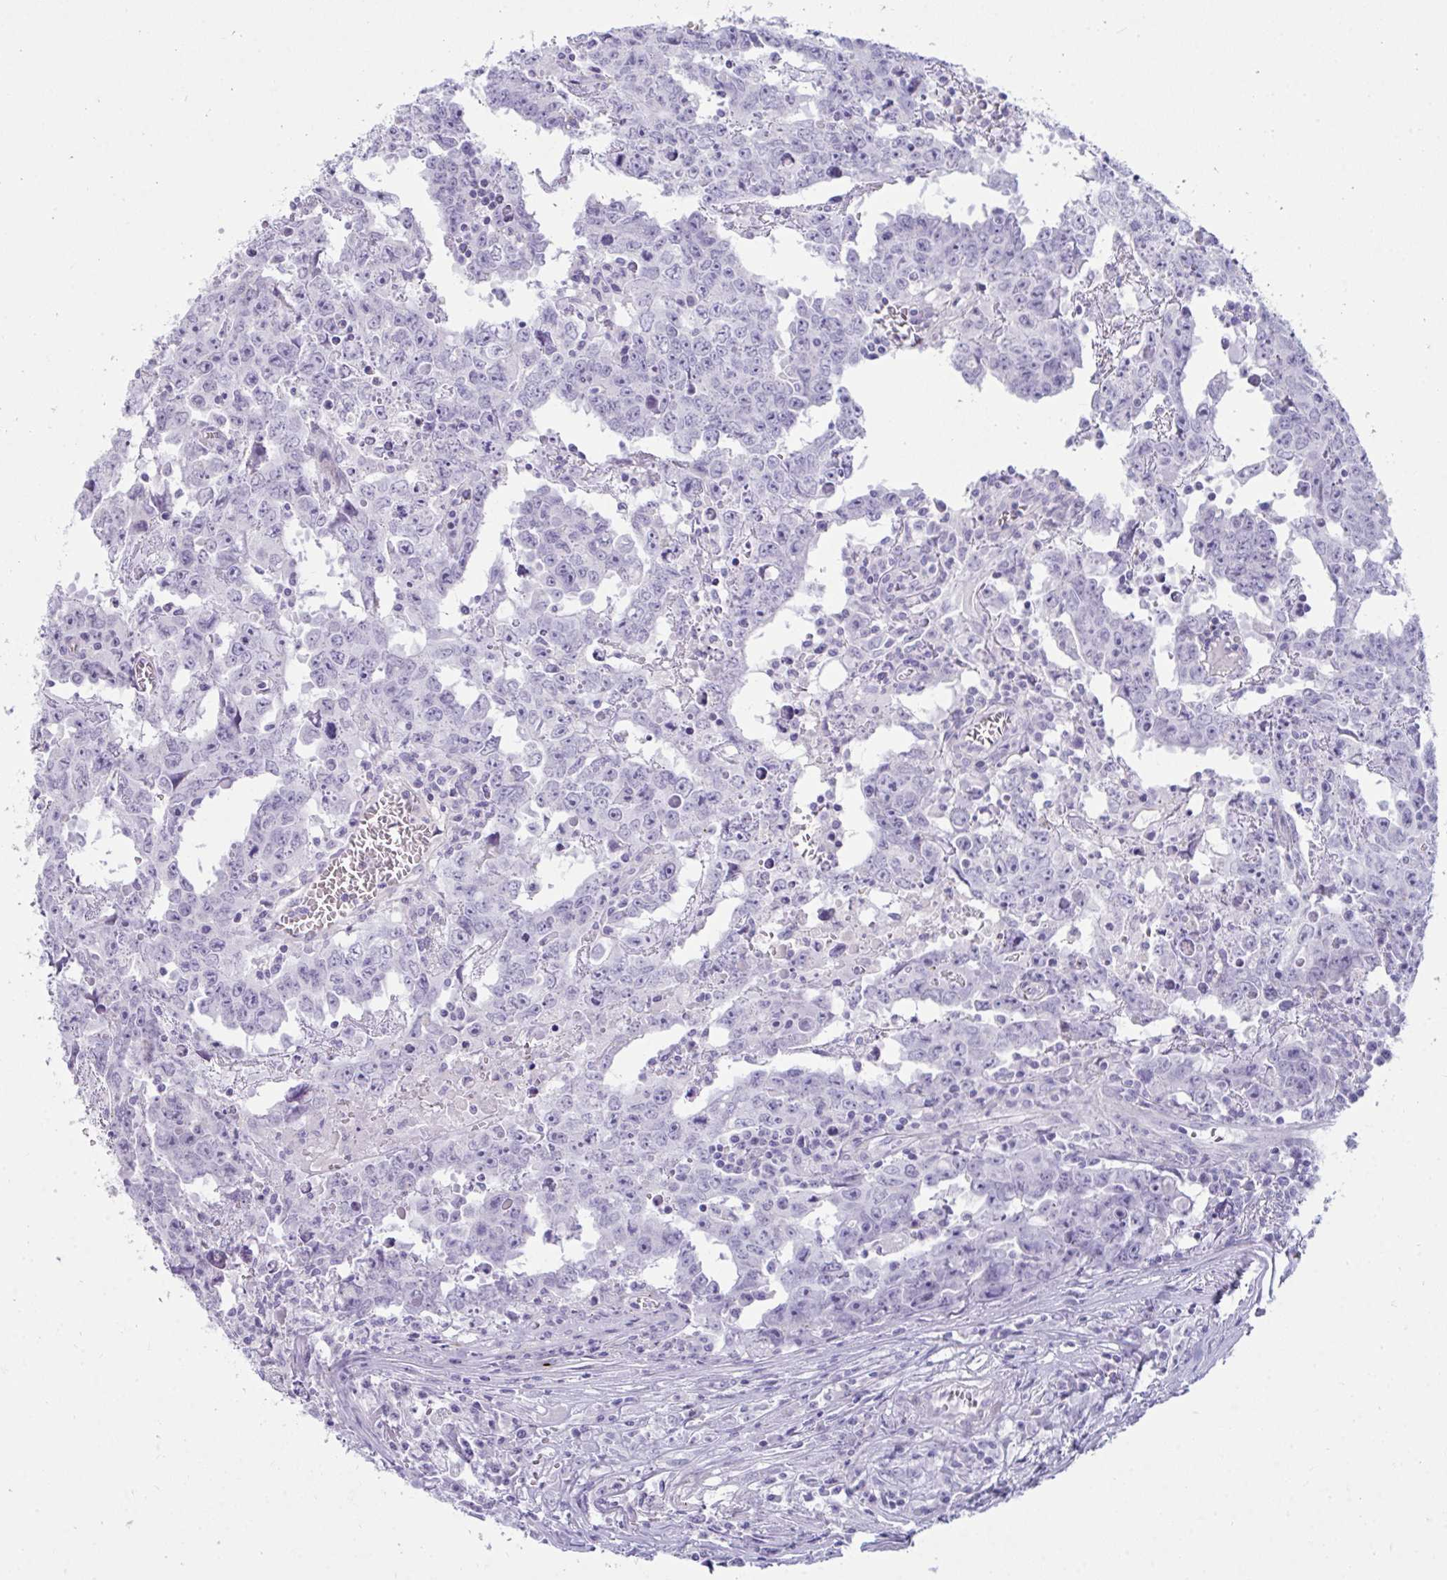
{"staining": {"intensity": "negative", "quantity": "none", "location": "none"}, "tissue": "testis cancer", "cell_type": "Tumor cells", "image_type": "cancer", "snomed": [{"axis": "morphology", "description": "Carcinoma, Embryonal, NOS"}, {"axis": "topography", "description": "Testis"}], "caption": "IHC of testis cancer shows no expression in tumor cells. The staining is performed using DAB (3,3'-diaminobenzidine) brown chromogen with nuclei counter-stained in using hematoxylin.", "gene": "UBL3", "patient": {"sex": "male", "age": 22}}